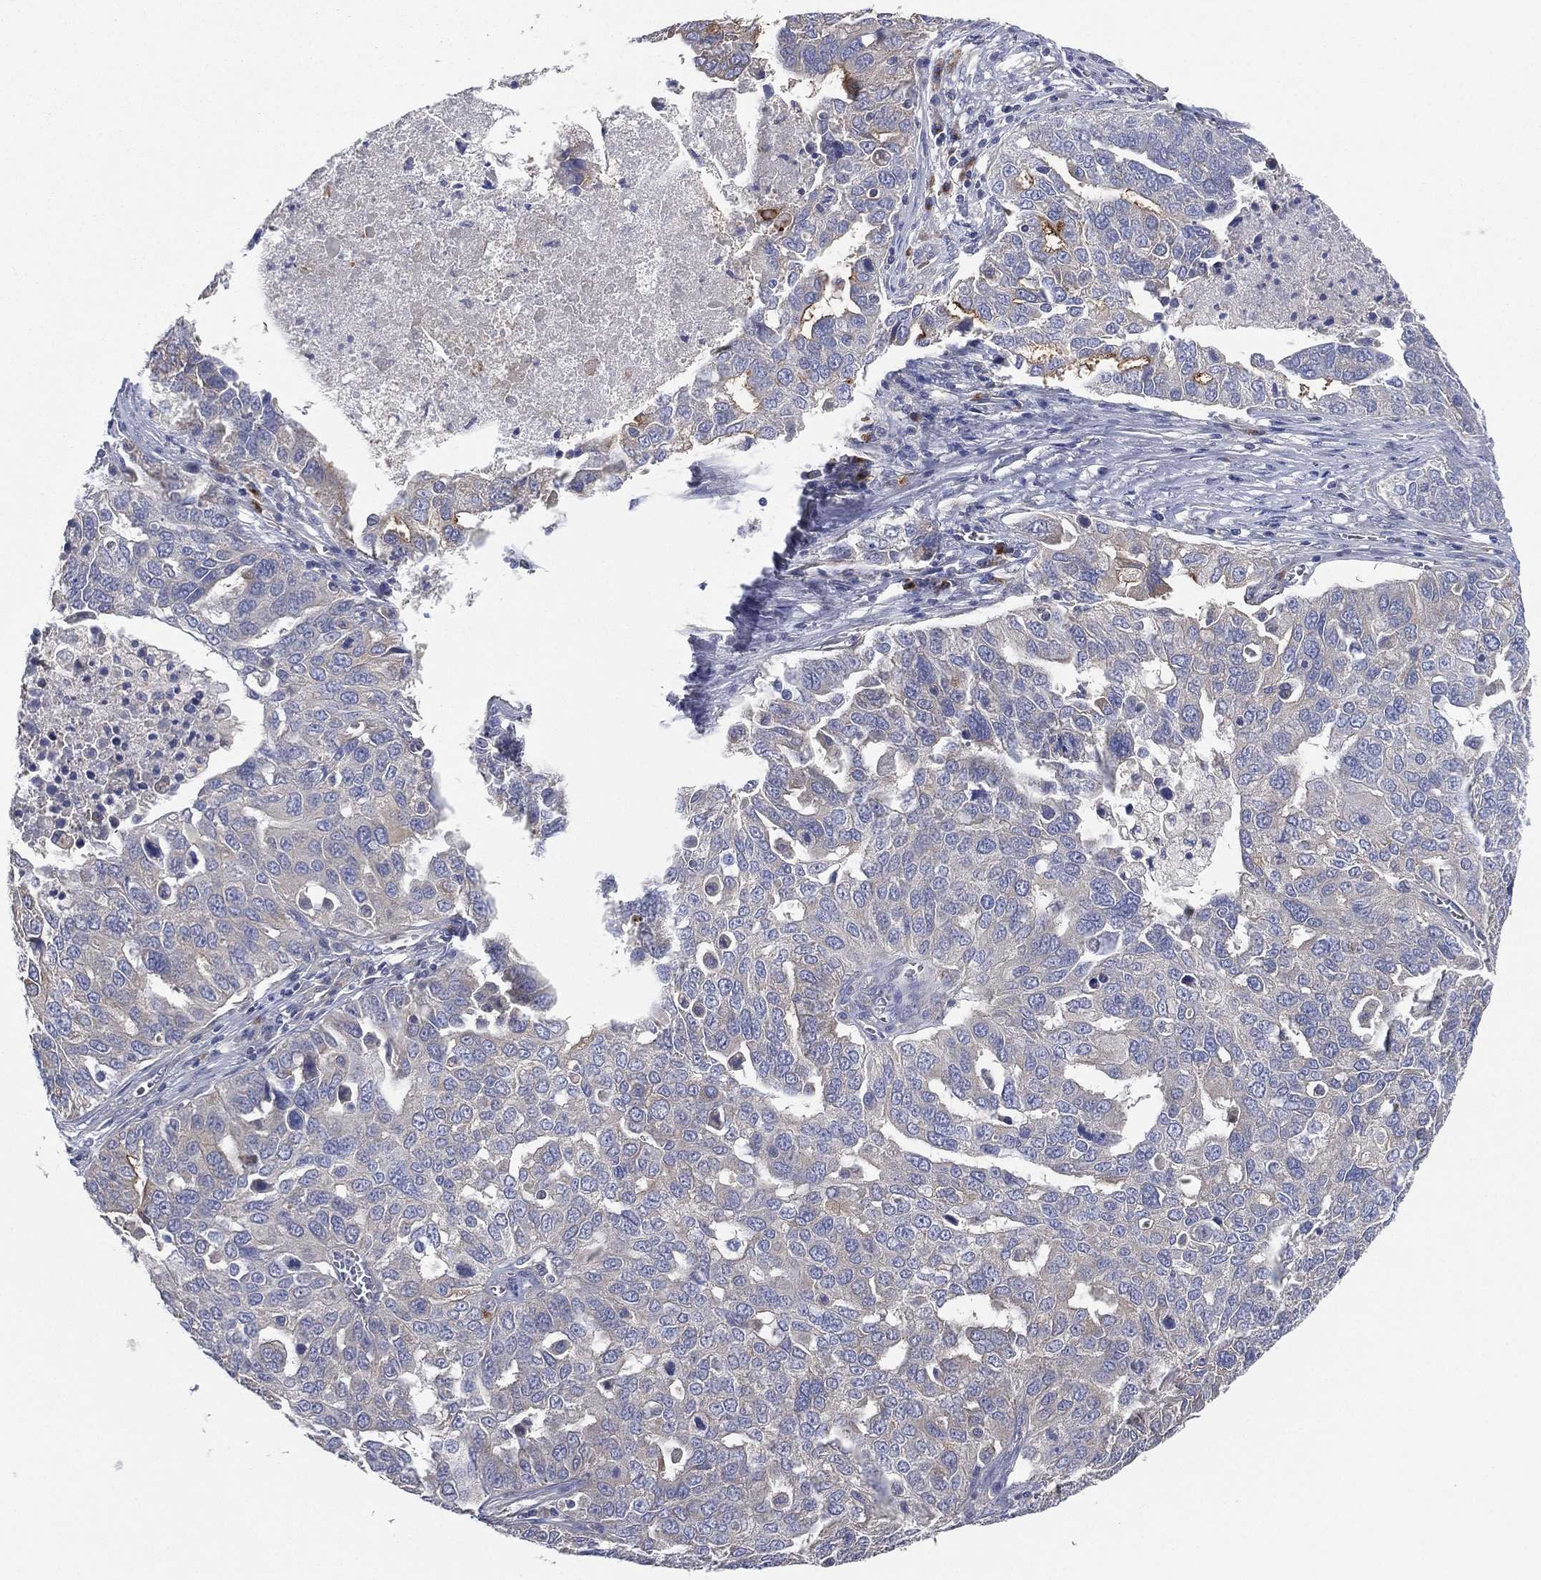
{"staining": {"intensity": "negative", "quantity": "none", "location": "none"}, "tissue": "ovarian cancer", "cell_type": "Tumor cells", "image_type": "cancer", "snomed": [{"axis": "morphology", "description": "Carcinoma, endometroid"}, {"axis": "topography", "description": "Soft tissue"}, {"axis": "topography", "description": "Ovary"}], "caption": "IHC of ovarian endometroid carcinoma exhibits no expression in tumor cells. (IHC, brightfield microscopy, high magnification).", "gene": "ATP8A2", "patient": {"sex": "female", "age": 52}}